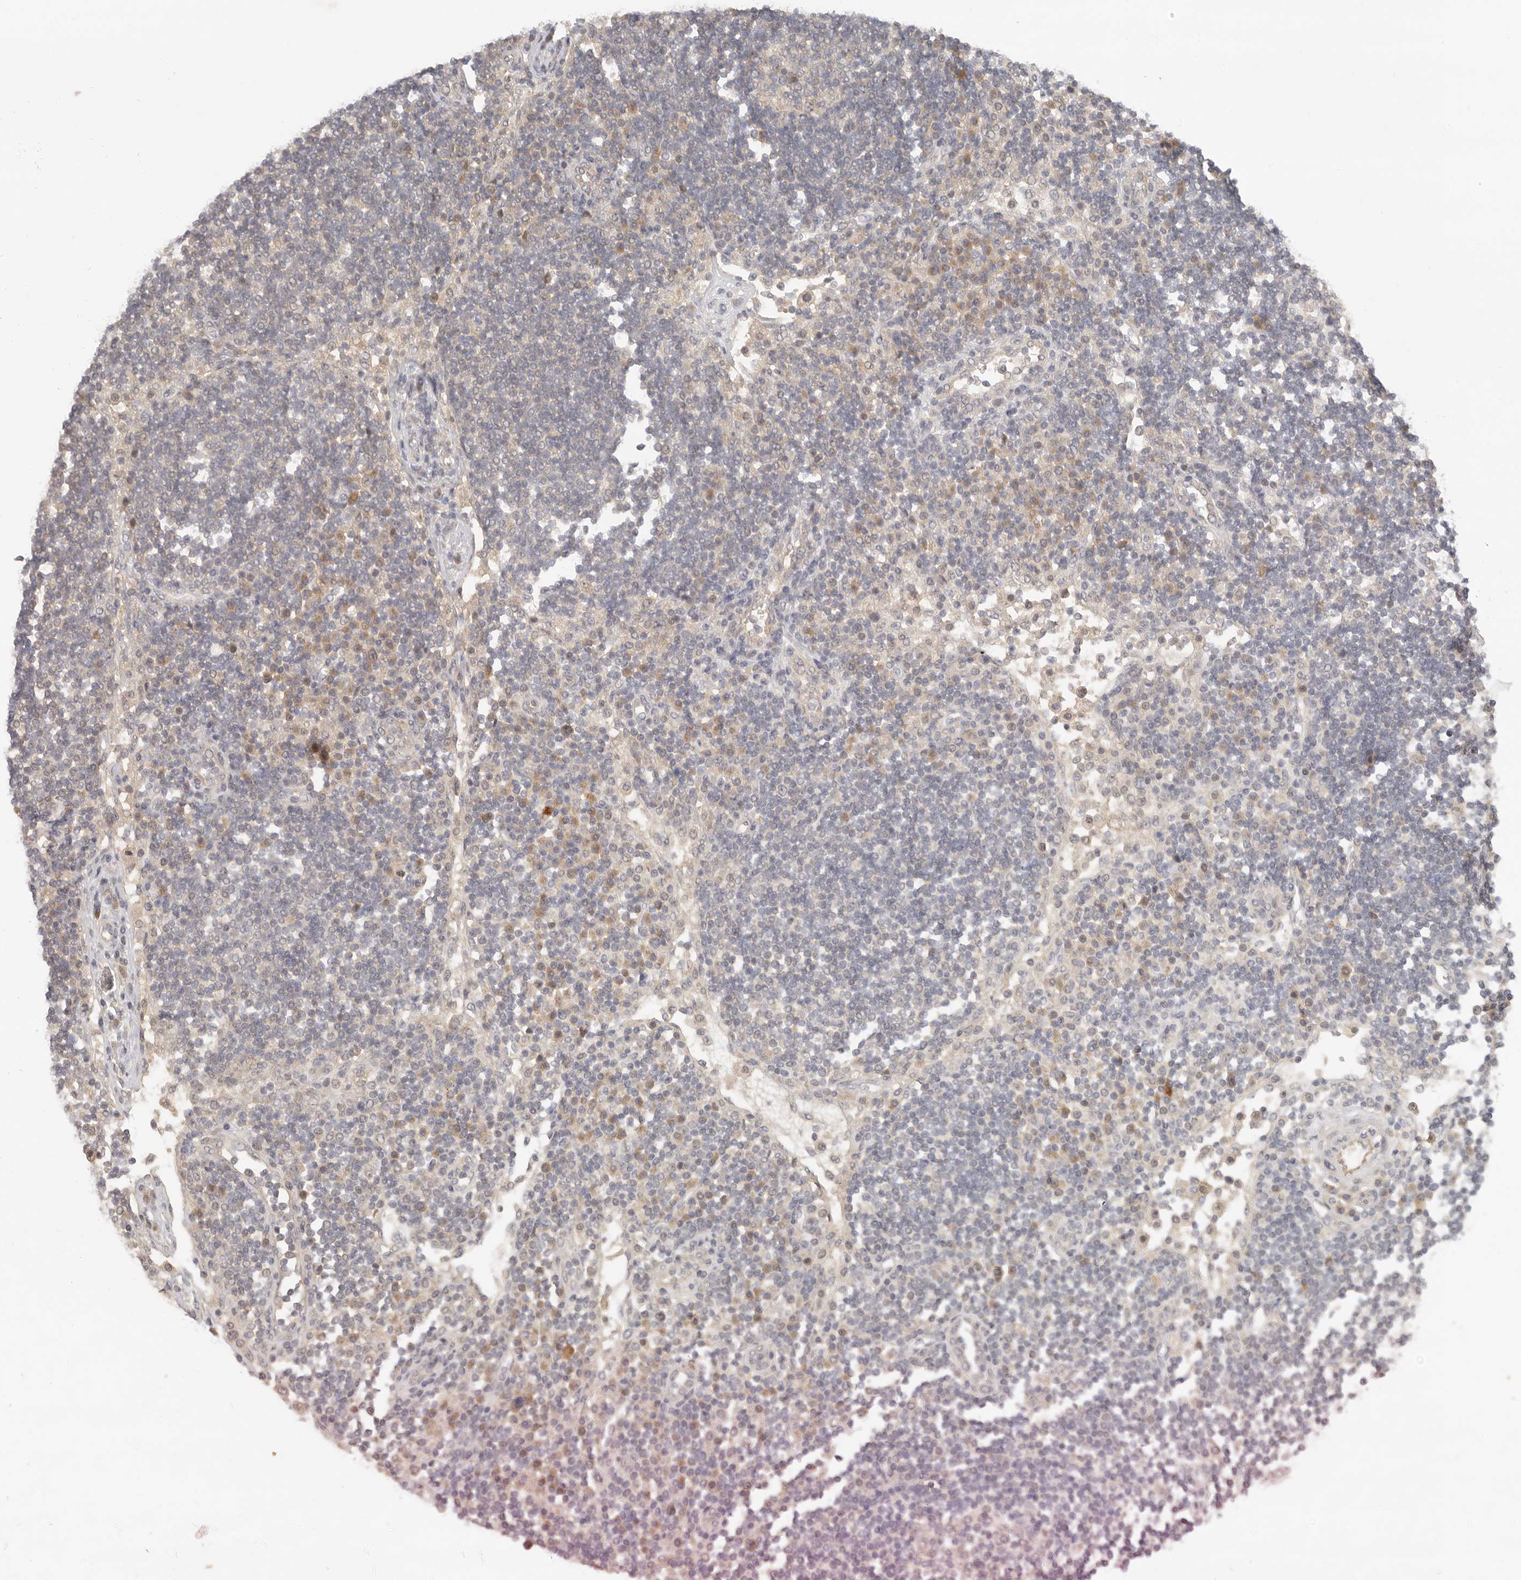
{"staining": {"intensity": "weak", "quantity": "25%-75%", "location": "cytoplasmic/membranous"}, "tissue": "lymph node", "cell_type": "Germinal center cells", "image_type": "normal", "snomed": [{"axis": "morphology", "description": "Normal tissue, NOS"}, {"axis": "topography", "description": "Lymph node"}], "caption": "Brown immunohistochemical staining in normal human lymph node shows weak cytoplasmic/membranous expression in about 25%-75% of germinal center cells.", "gene": "AHDC1", "patient": {"sex": "female", "age": 53}}